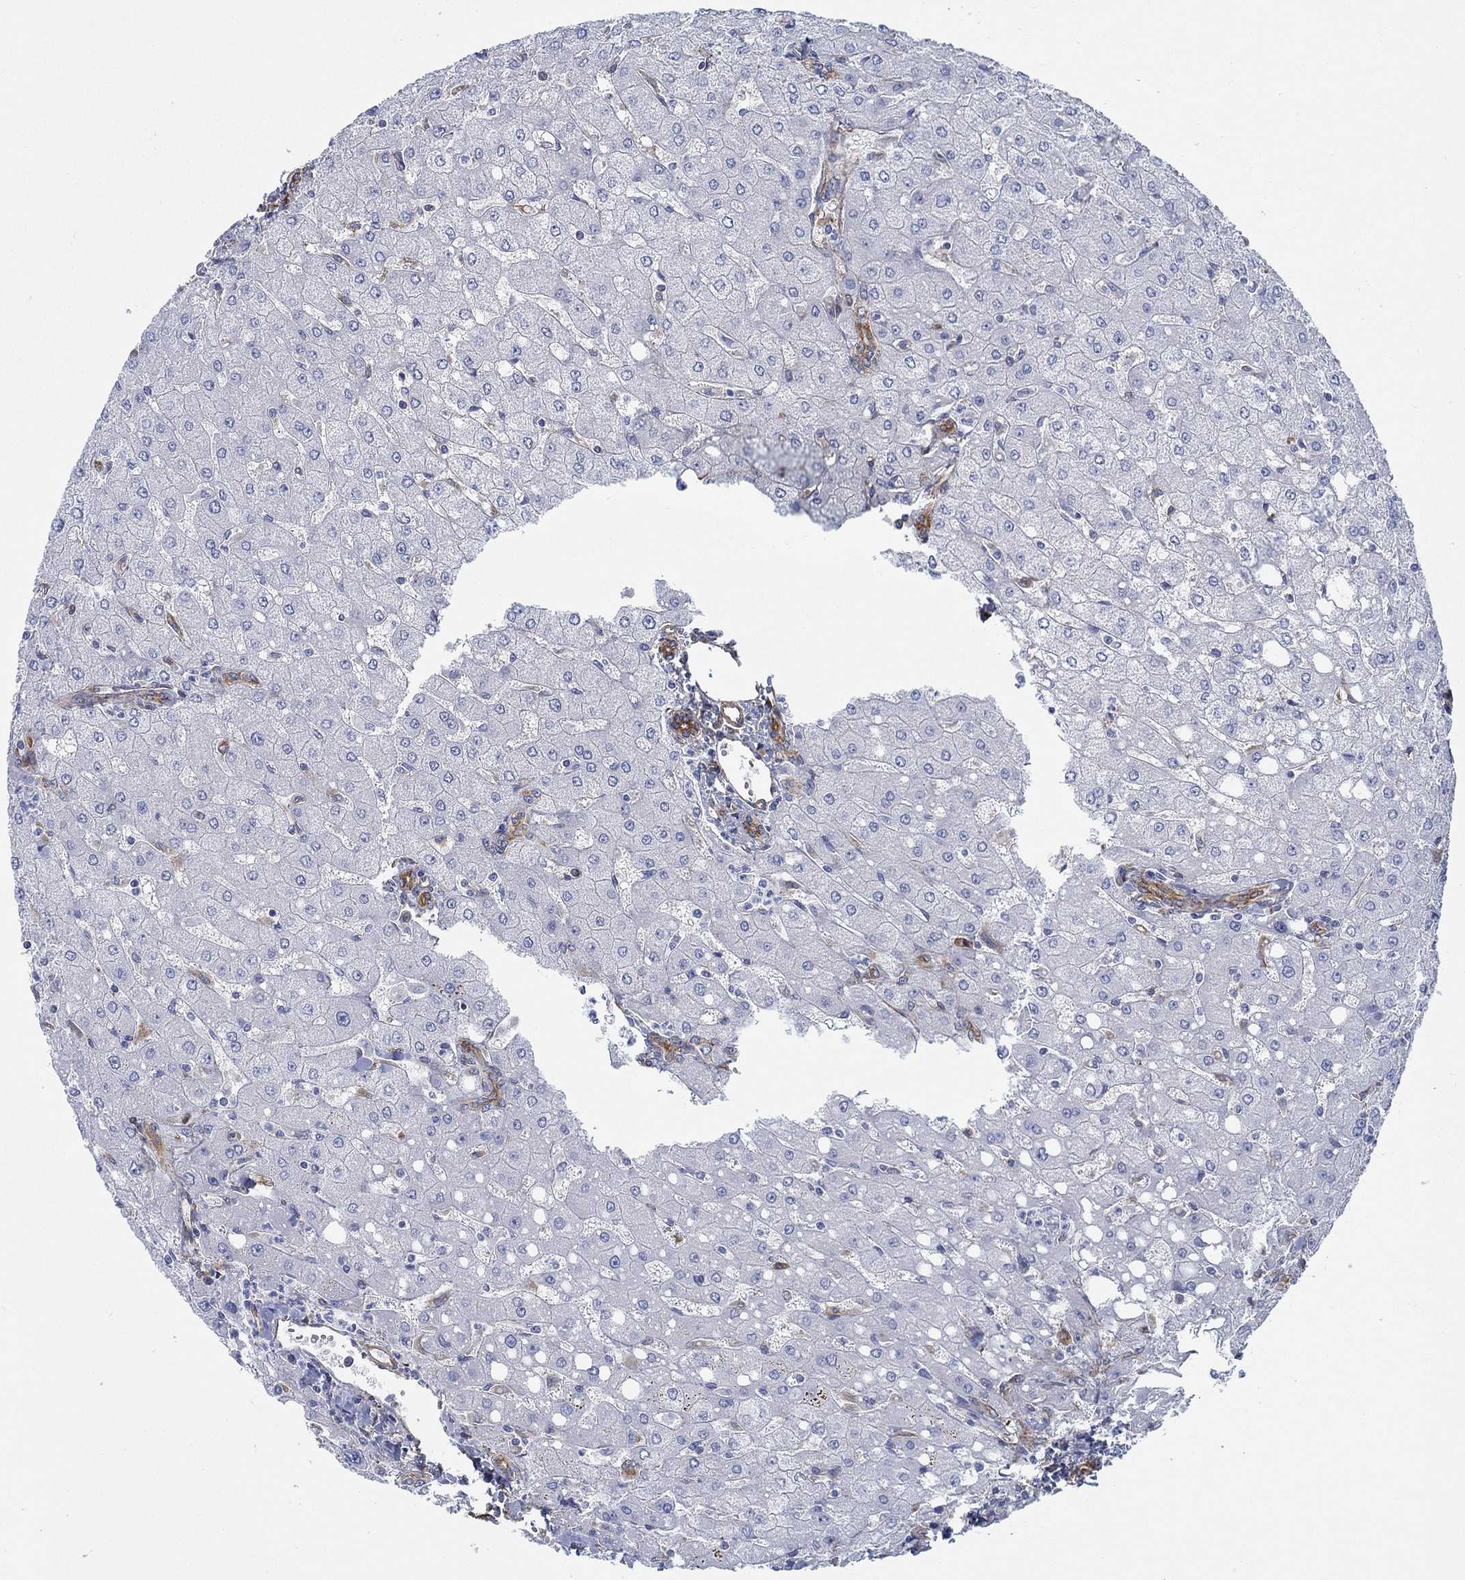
{"staining": {"intensity": "moderate", "quantity": "25%-75%", "location": "cytoplasmic/membranous"}, "tissue": "liver", "cell_type": "Cholangiocytes", "image_type": "normal", "snomed": [{"axis": "morphology", "description": "Normal tissue, NOS"}, {"axis": "topography", "description": "Liver"}], "caption": "Unremarkable liver was stained to show a protein in brown. There is medium levels of moderate cytoplasmic/membranous staining in about 25%-75% of cholangiocytes. (DAB IHC, brown staining for protein, blue staining for nuclei).", "gene": "STC2", "patient": {"sex": "female", "age": 53}}